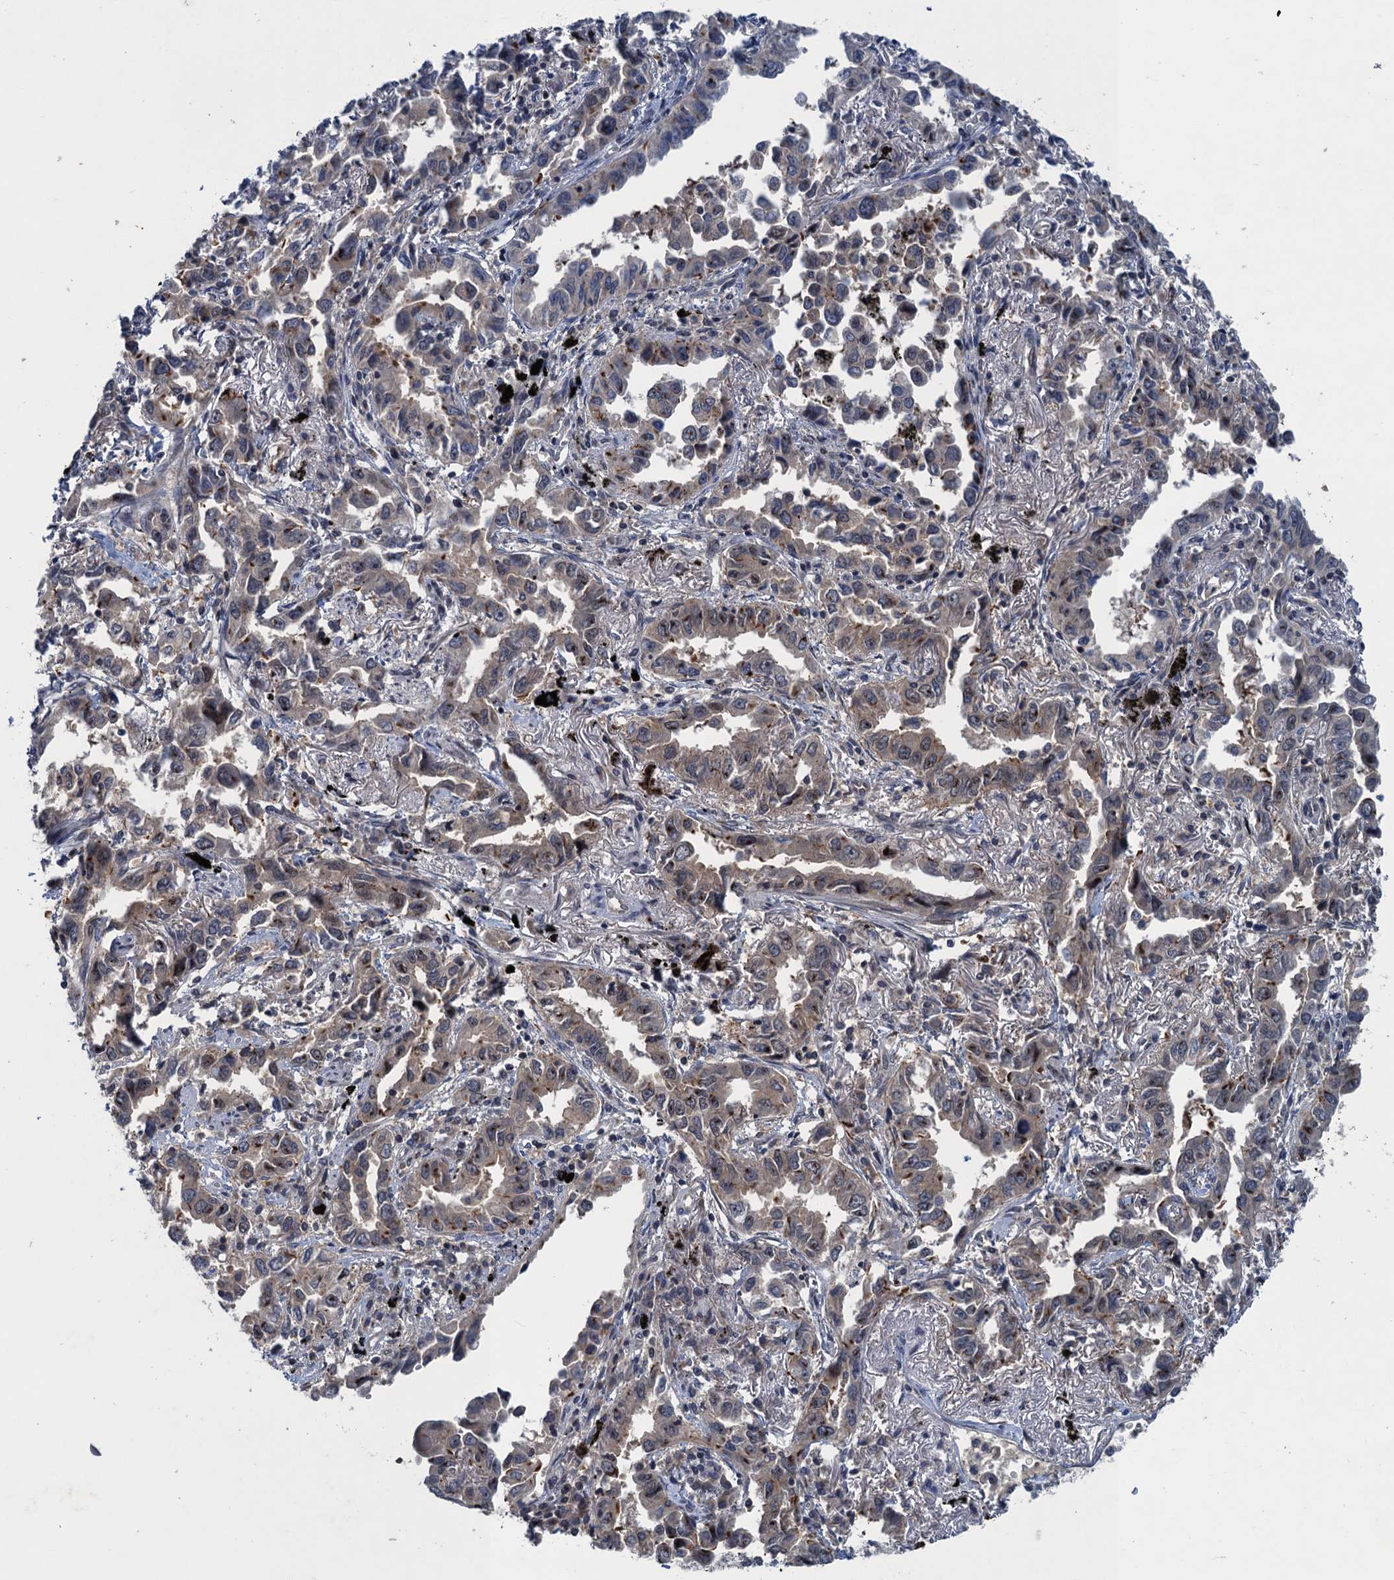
{"staining": {"intensity": "moderate", "quantity": "<25%", "location": "cytoplasmic/membranous"}, "tissue": "lung cancer", "cell_type": "Tumor cells", "image_type": "cancer", "snomed": [{"axis": "morphology", "description": "Adenocarcinoma, NOS"}, {"axis": "topography", "description": "Lung"}], "caption": "The image demonstrates staining of lung adenocarcinoma, revealing moderate cytoplasmic/membranous protein expression (brown color) within tumor cells. Nuclei are stained in blue.", "gene": "RNF165", "patient": {"sex": "male", "age": 67}}